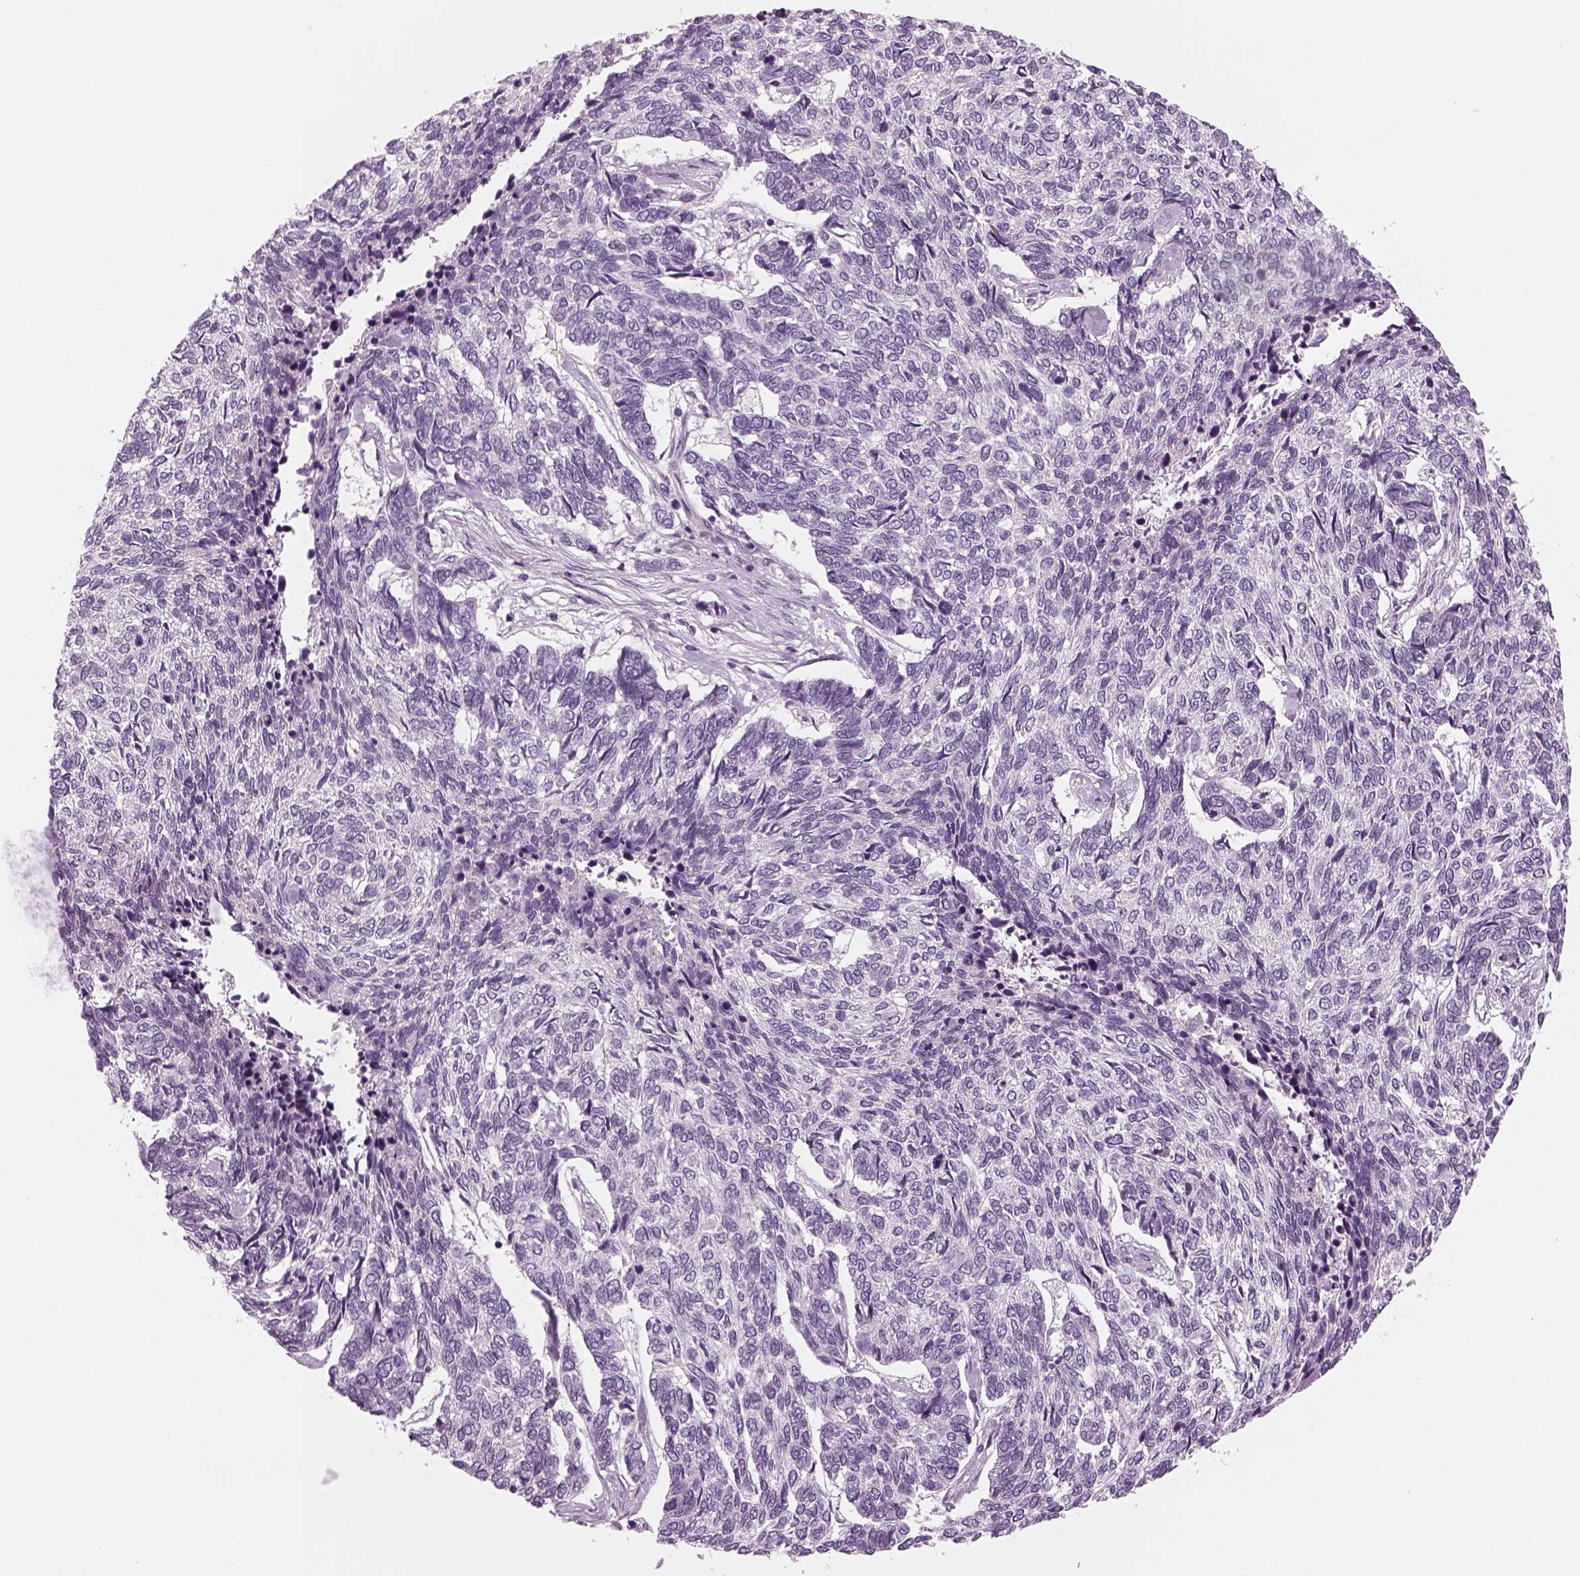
{"staining": {"intensity": "negative", "quantity": "none", "location": "none"}, "tissue": "skin cancer", "cell_type": "Tumor cells", "image_type": "cancer", "snomed": [{"axis": "morphology", "description": "Basal cell carcinoma"}, {"axis": "topography", "description": "Skin"}], "caption": "IHC micrograph of basal cell carcinoma (skin) stained for a protein (brown), which displays no positivity in tumor cells.", "gene": "LRRIQ3", "patient": {"sex": "female", "age": 65}}